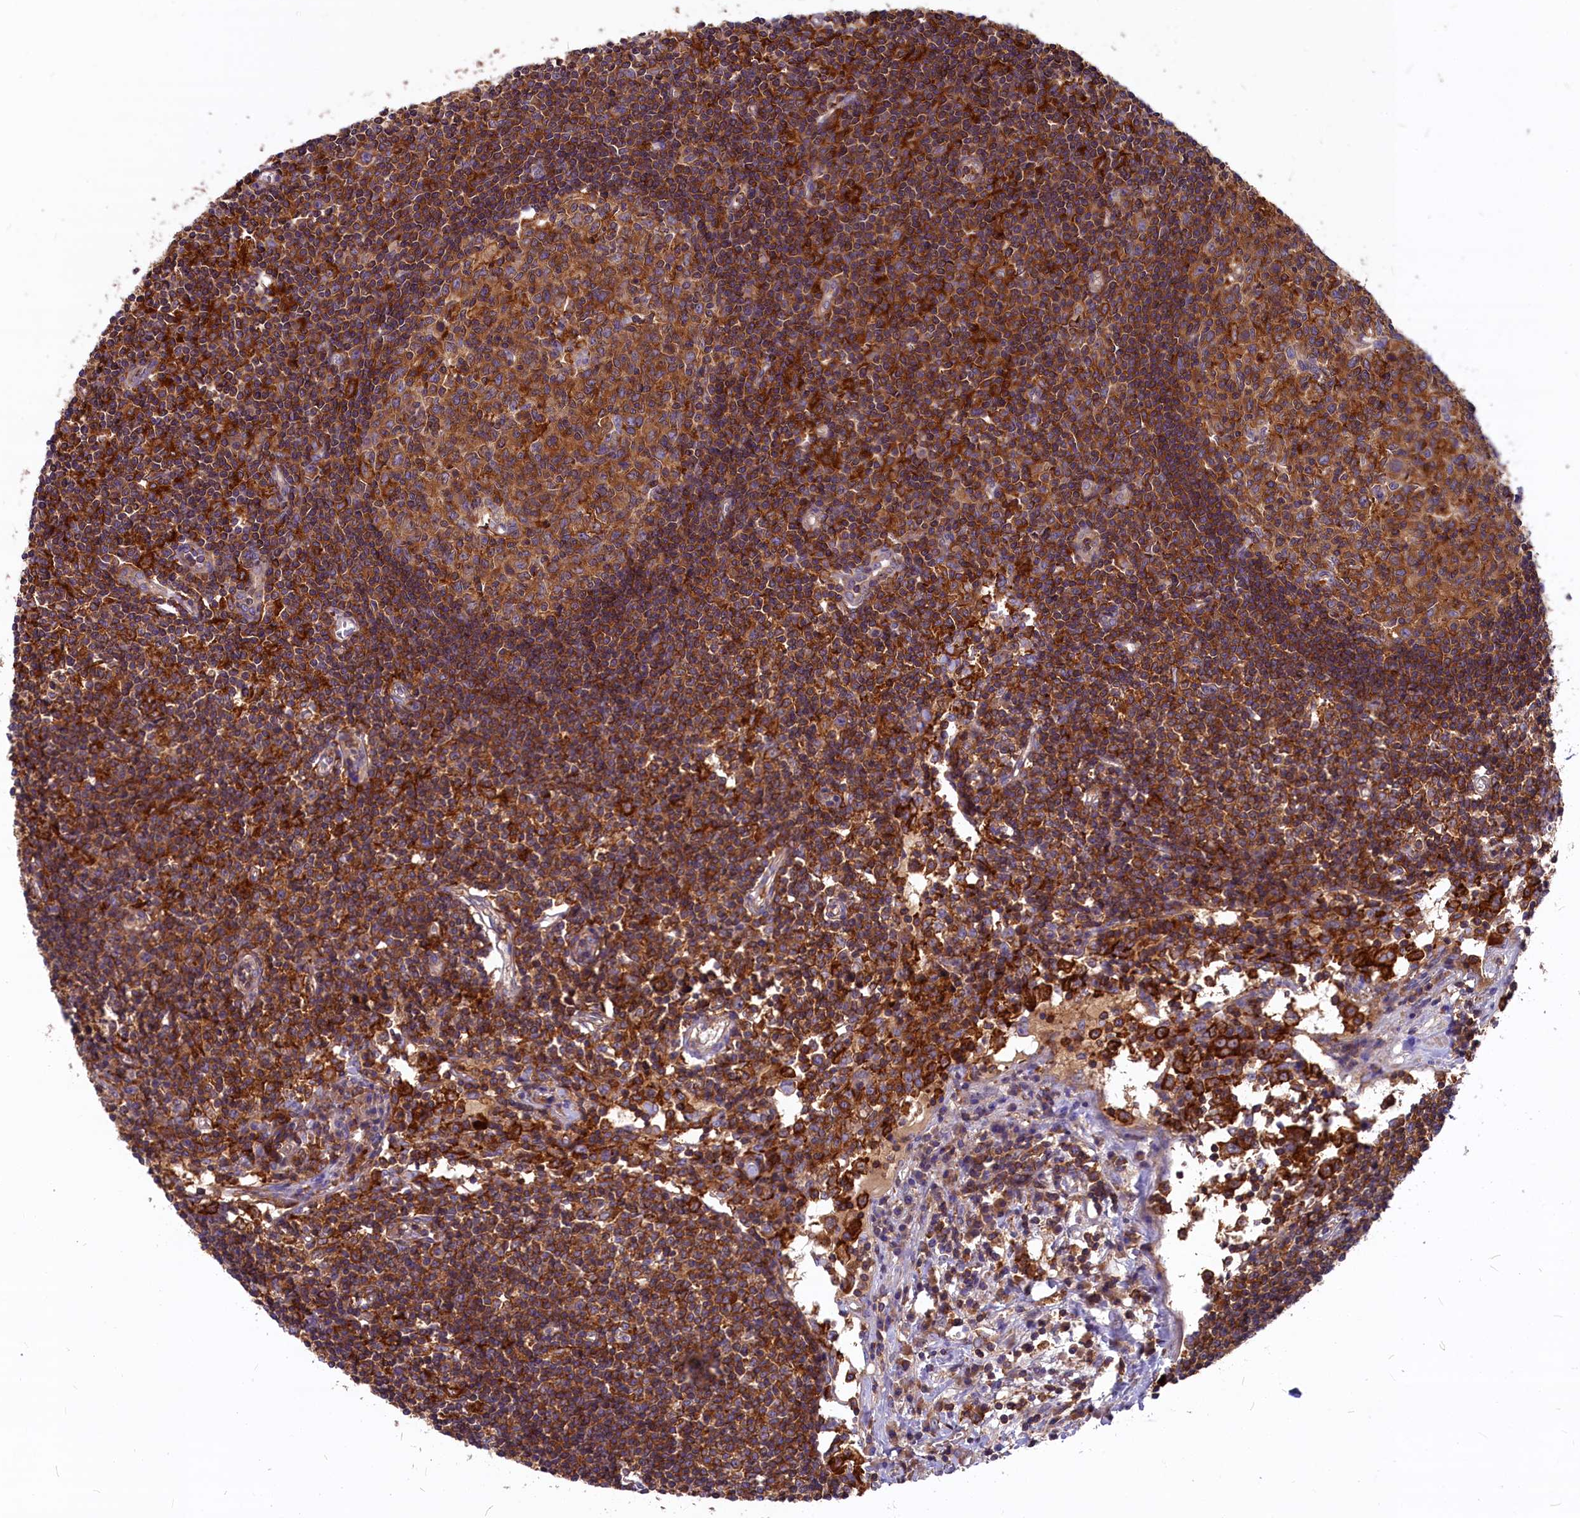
{"staining": {"intensity": "strong", "quantity": ">75%", "location": "cytoplasmic/membranous"}, "tissue": "lymph node", "cell_type": "Germinal center cells", "image_type": "normal", "snomed": [{"axis": "morphology", "description": "Normal tissue, NOS"}, {"axis": "topography", "description": "Lymph node"}], "caption": "Protein analysis of normal lymph node demonstrates strong cytoplasmic/membranous staining in approximately >75% of germinal center cells. The staining was performed using DAB (3,3'-diaminobenzidine) to visualize the protein expression in brown, while the nuclei were stained in blue with hematoxylin (Magnification: 20x).", "gene": "MYO9B", "patient": {"sex": "female", "age": 55}}